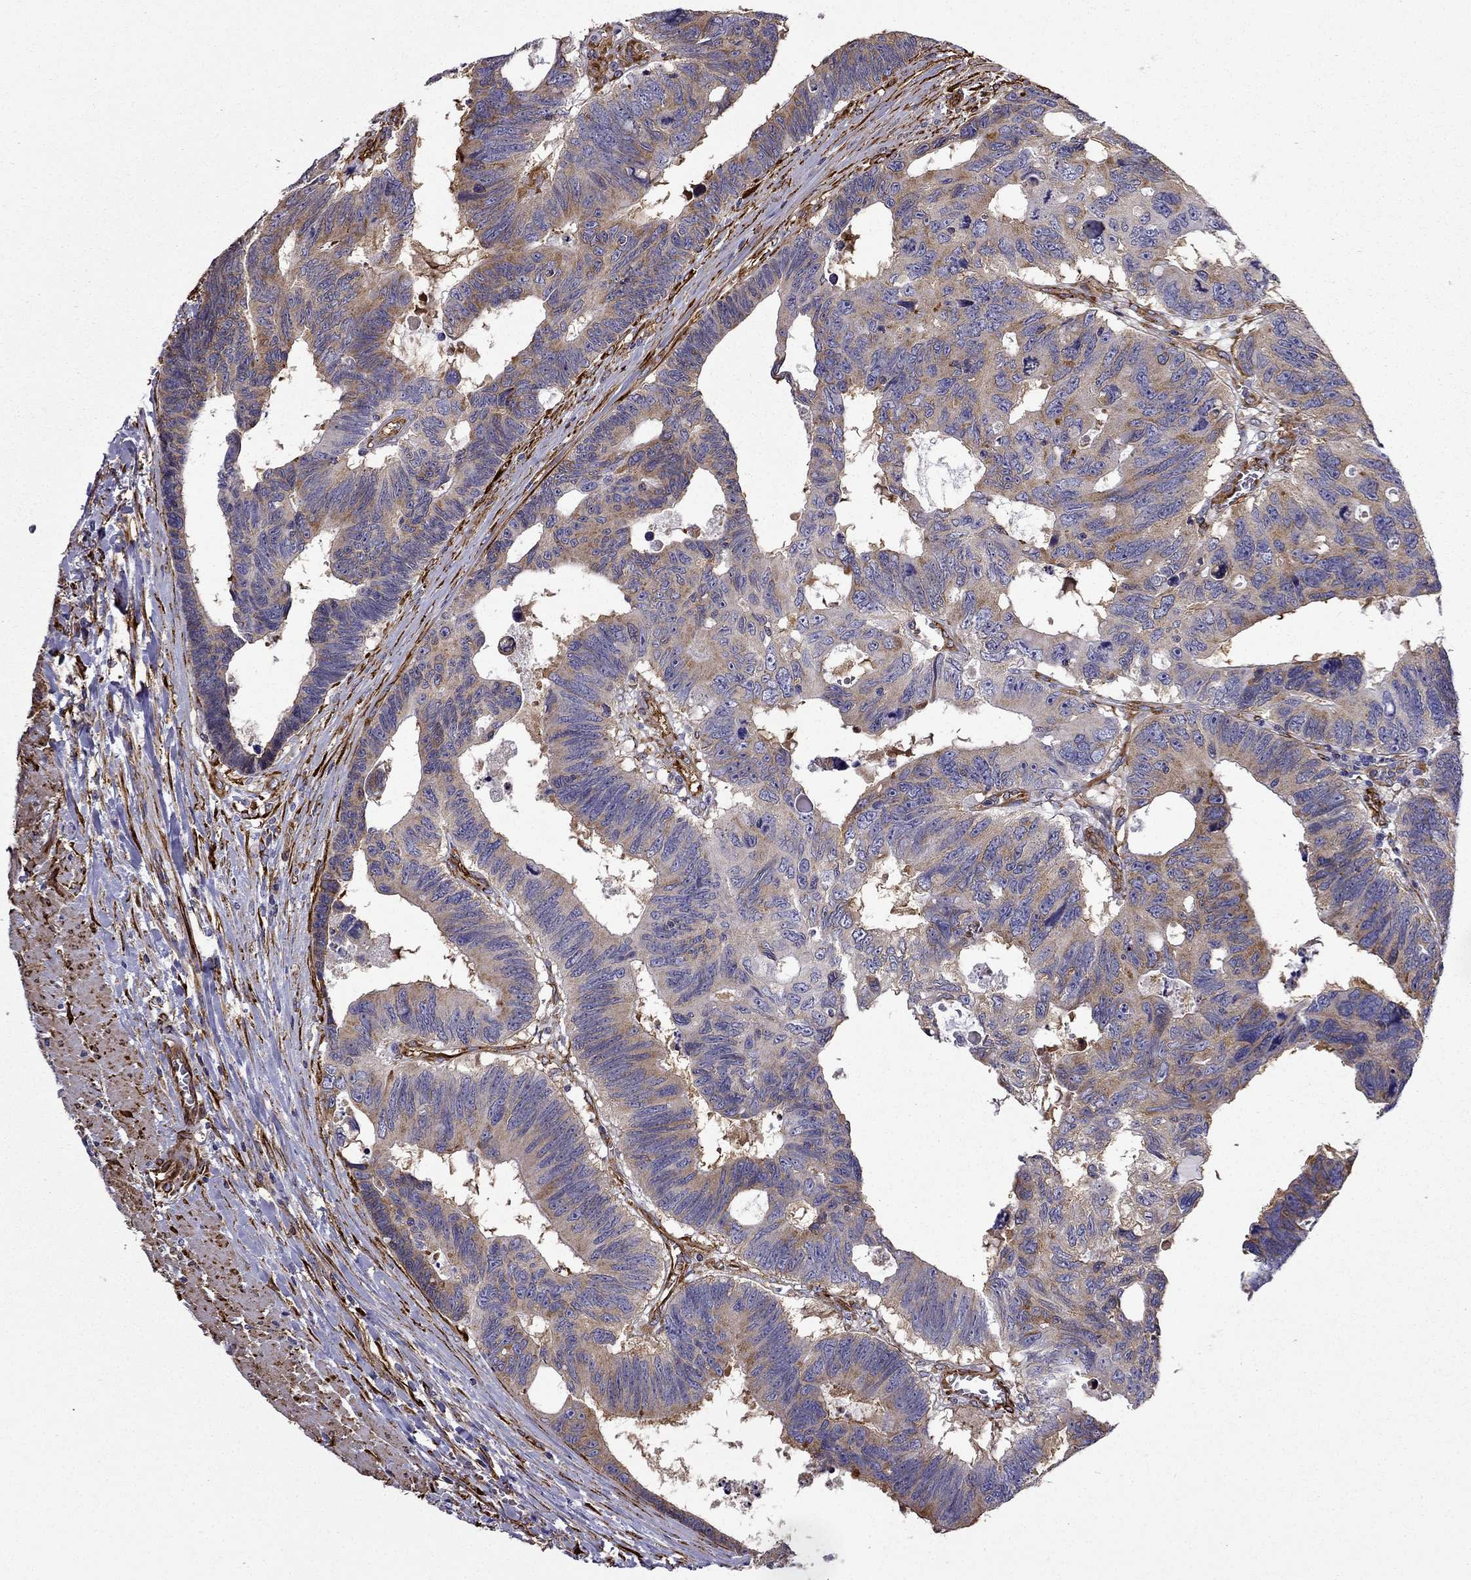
{"staining": {"intensity": "moderate", "quantity": ">75%", "location": "cytoplasmic/membranous"}, "tissue": "colorectal cancer", "cell_type": "Tumor cells", "image_type": "cancer", "snomed": [{"axis": "morphology", "description": "Adenocarcinoma, NOS"}, {"axis": "topography", "description": "Colon"}], "caption": "There is medium levels of moderate cytoplasmic/membranous staining in tumor cells of colorectal cancer (adenocarcinoma), as demonstrated by immunohistochemical staining (brown color).", "gene": "MAP4", "patient": {"sex": "female", "age": 77}}